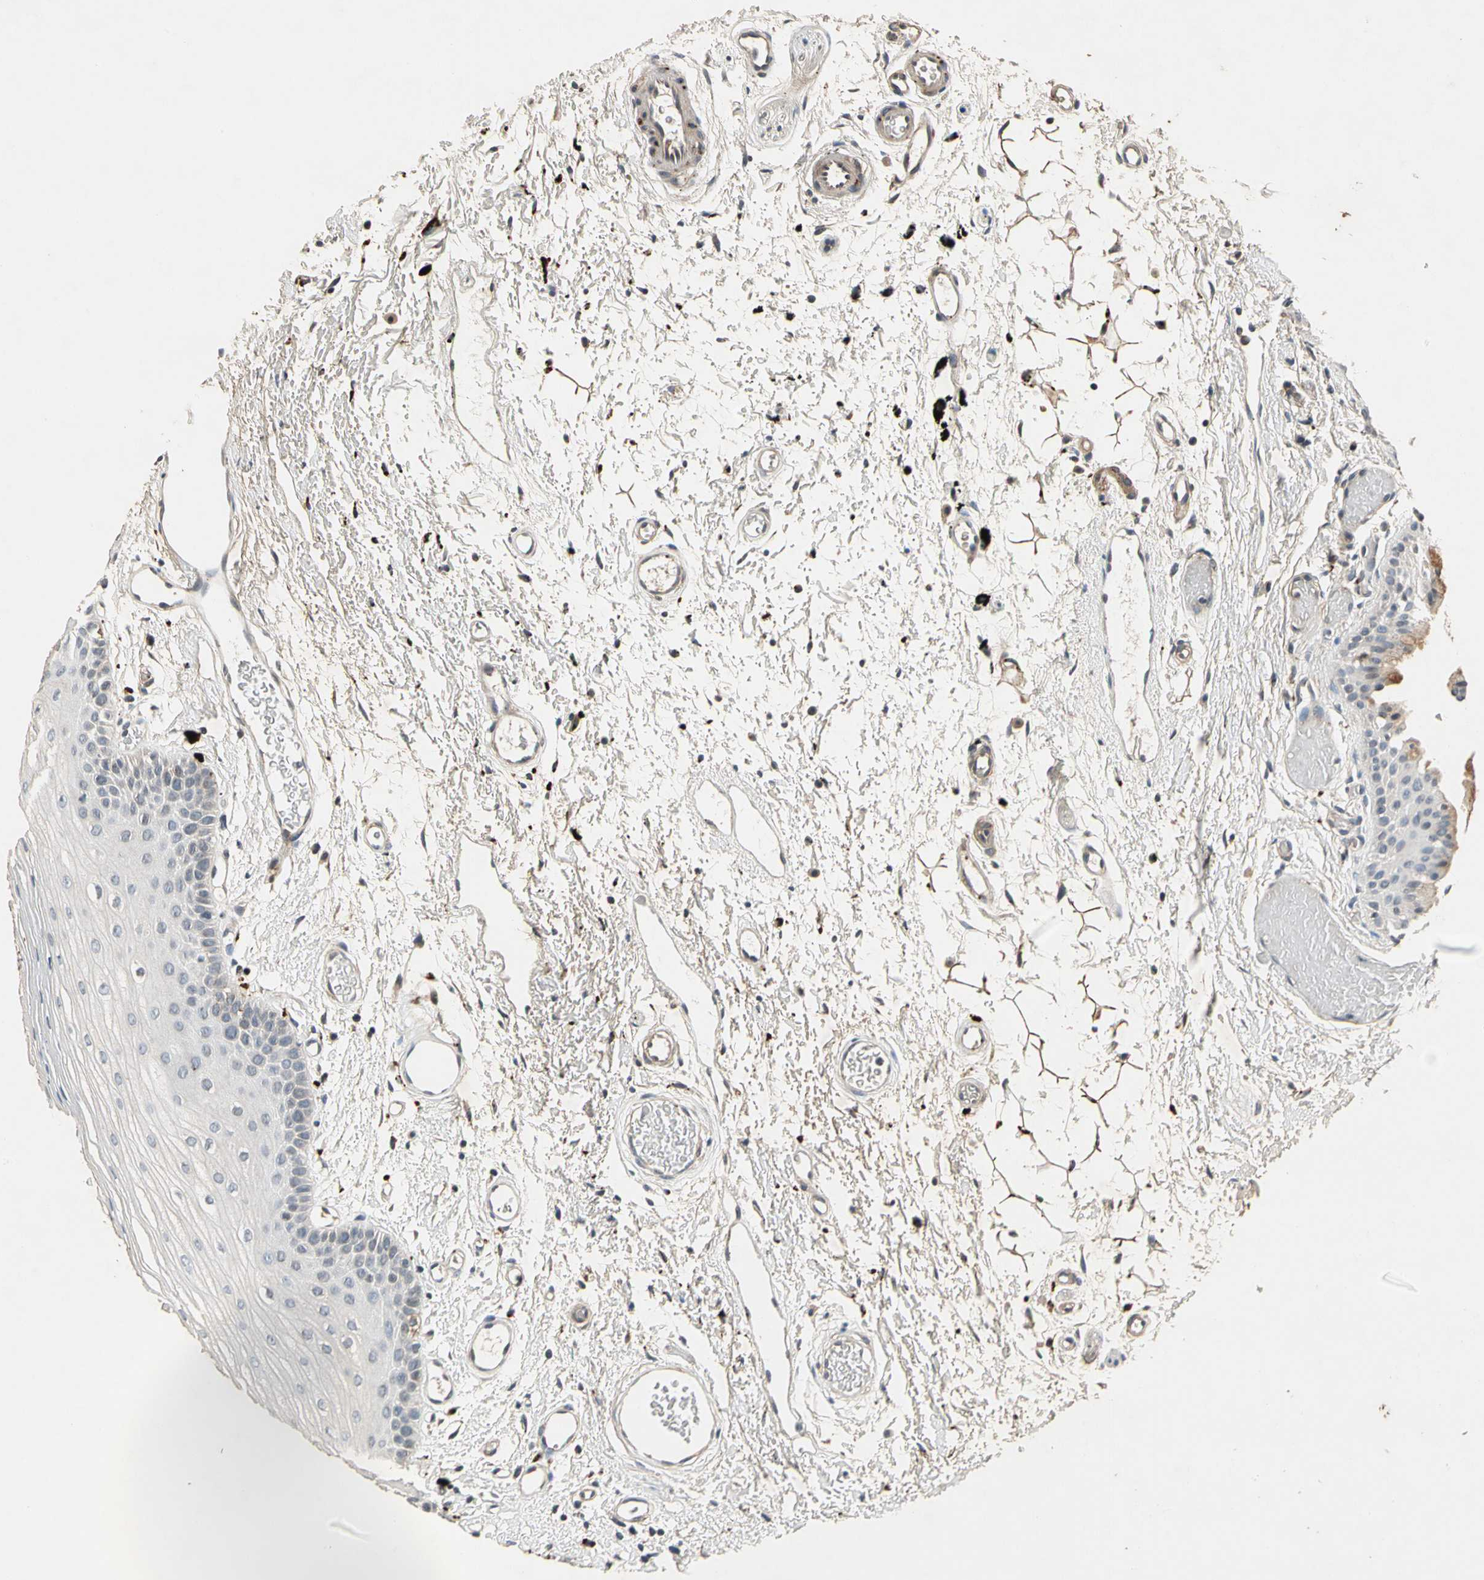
{"staining": {"intensity": "negative", "quantity": "none", "location": "none"}, "tissue": "oral mucosa", "cell_type": "Squamous epithelial cells", "image_type": "normal", "snomed": [{"axis": "morphology", "description": "Normal tissue, NOS"}, {"axis": "topography", "description": "Oral tissue"}], "caption": "DAB (3,3'-diaminobenzidine) immunohistochemical staining of unremarkable human oral mucosa exhibits no significant positivity in squamous epithelial cells.", "gene": "ROCK2", "patient": {"sex": "male", "age": 52}}